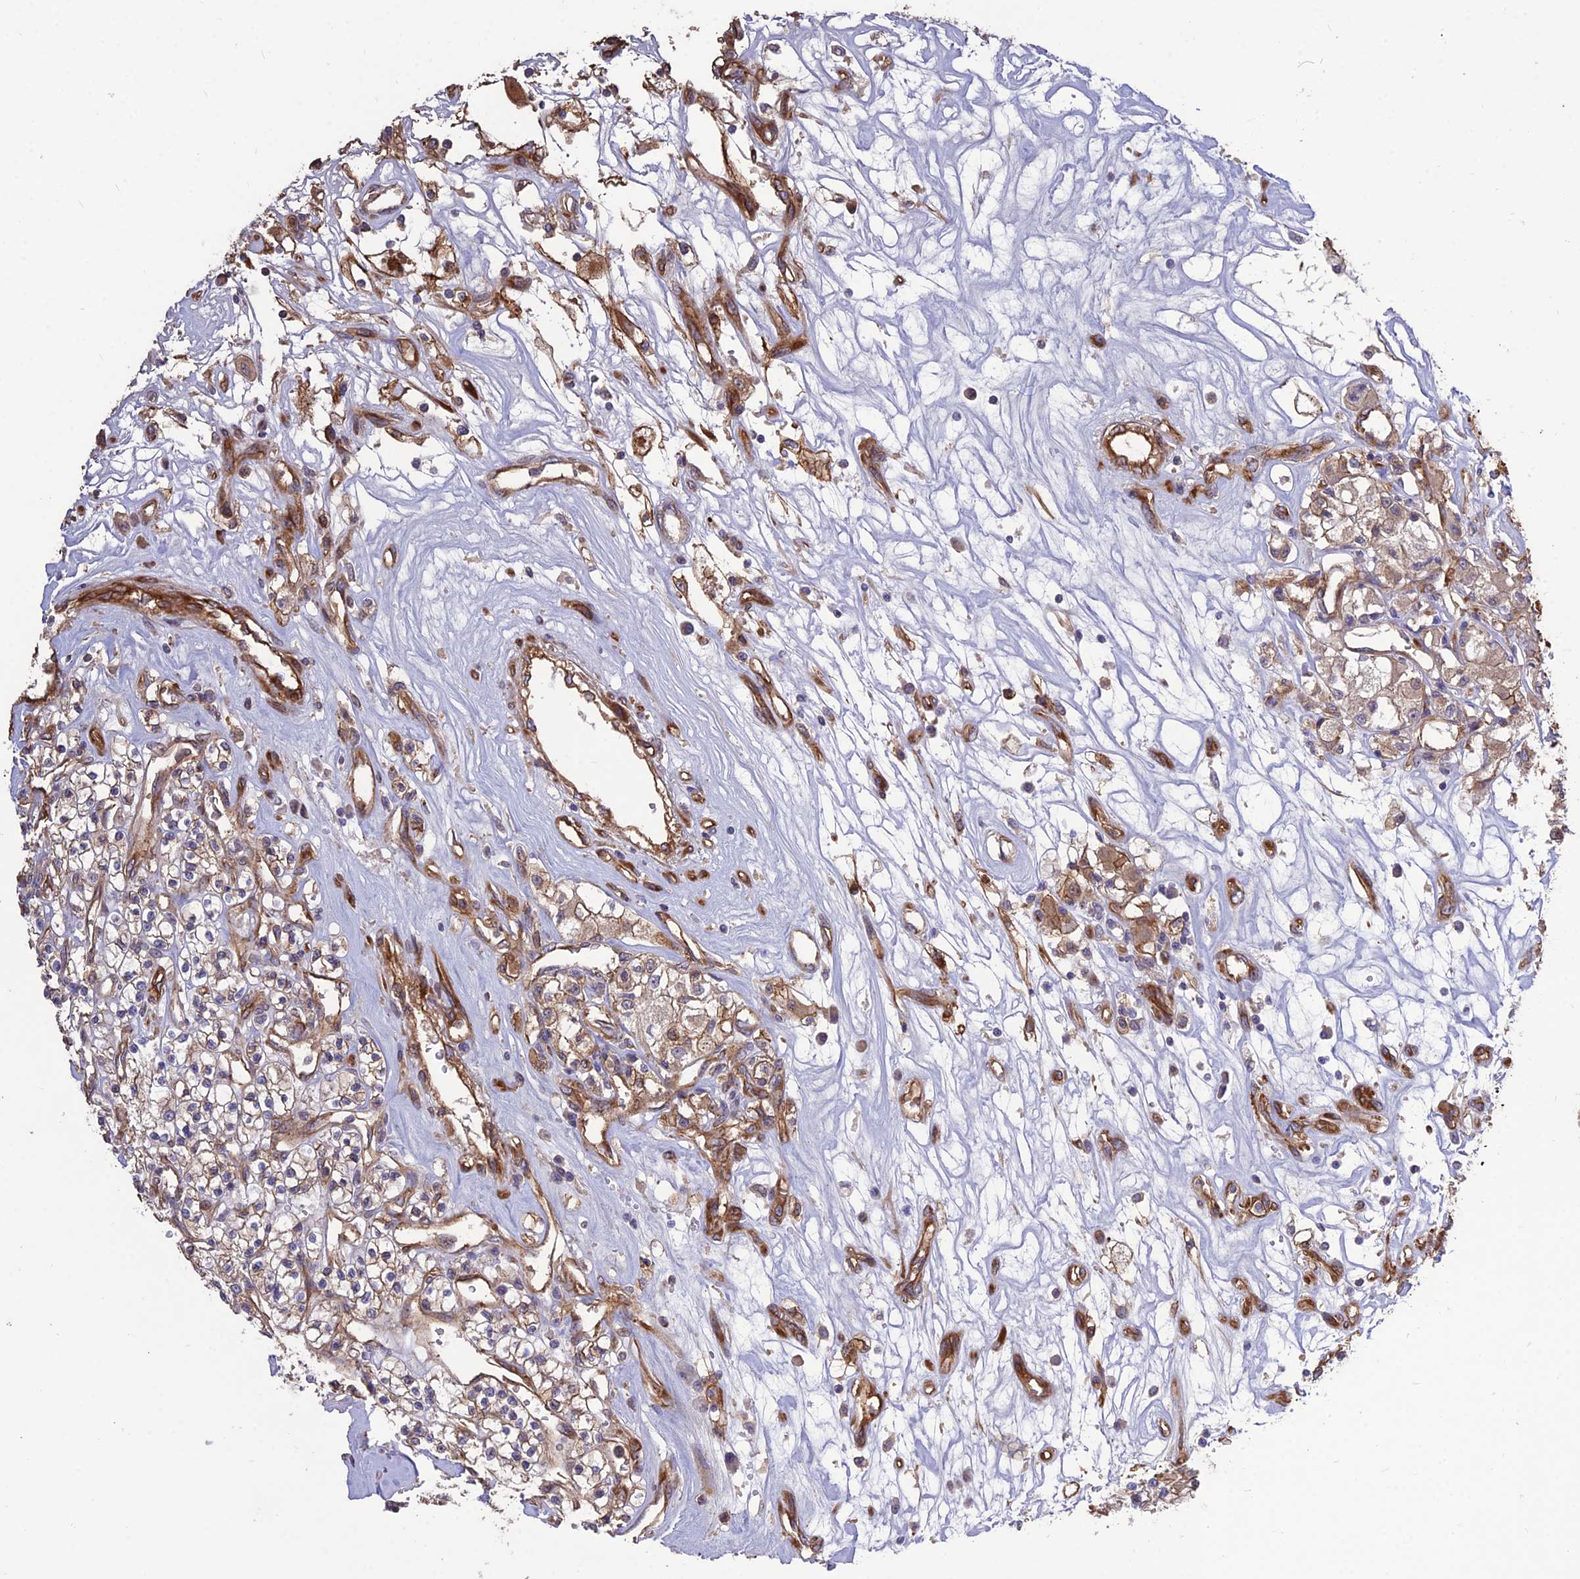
{"staining": {"intensity": "moderate", "quantity": "25%-75%", "location": "cytoplasmic/membranous"}, "tissue": "renal cancer", "cell_type": "Tumor cells", "image_type": "cancer", "snomed": [{"axis": "morphology", "description": "Adenocarcinoma, NOS"}, {"axis": "topography", "description": "Kidney"}], "caption": "DAB (3,3'-diaminobenzidine) immunohistochemical staining of renal cancer (adenocarcinoma) demonstrates moderate cytoplasmic/membranous protein expression in about 25%-75% of tumor cells.", "gene": "CRTAP", "patient": {"sex": "female", "age": 59}}